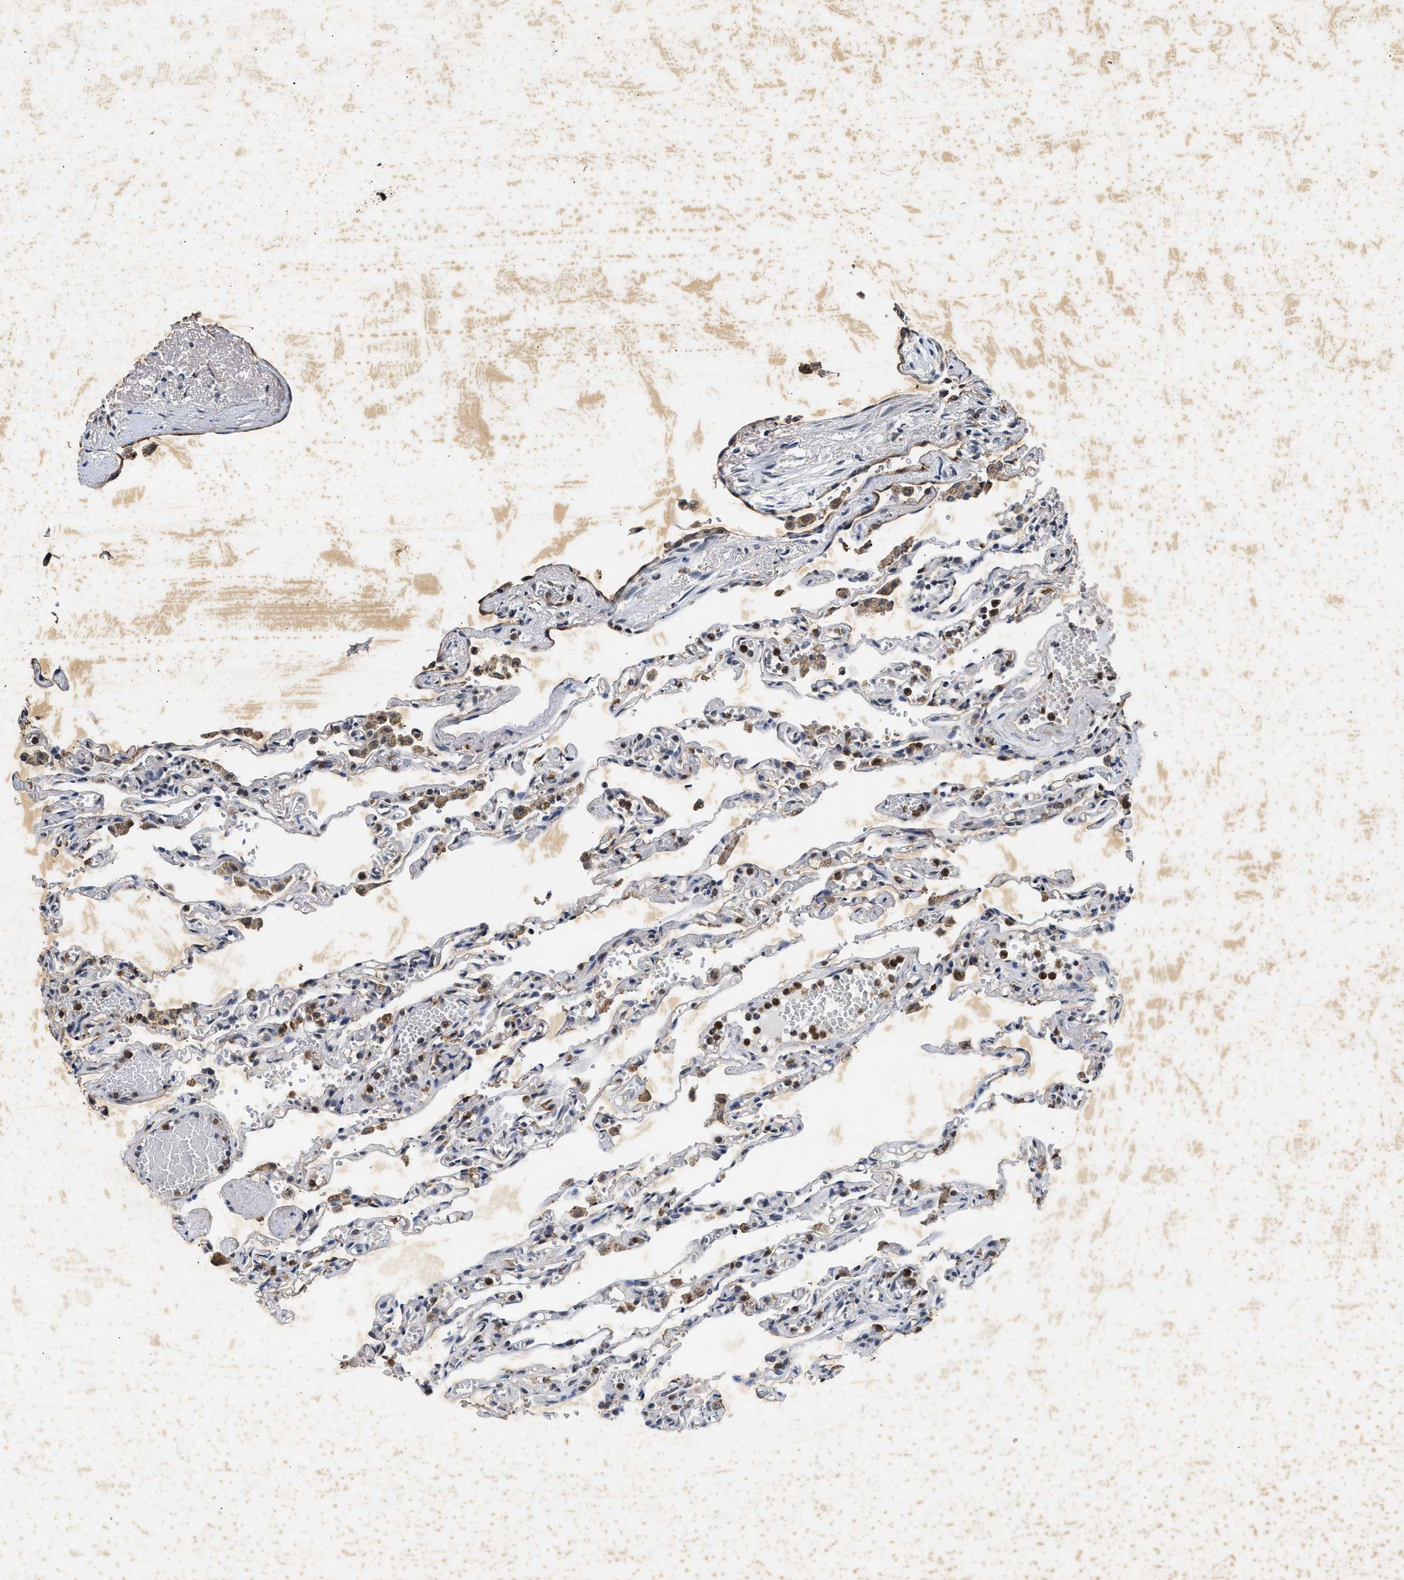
{"staining": {"intensity": "strong", "quantity": "25%-75%", "location": "cytoplasmic/membranous"}, "tissue": "lung", "cell_type": "Alveolar cells", "image_type": "normal", "snomed": [{"axis": "morphology", "description": "Normal tissue, NOS"}, {"axis": "topography", "description": "Lung"}], "caption": "Protein expression analysis of benign human lung reveals strong cytoplasmic/membranous staining in about 25%-75% of alveolar cells. (Brightfield microscopy of DAB IHC at high magnification).", "gene": "ACOX1", "patient": {"sex": "male", "age": 21}}